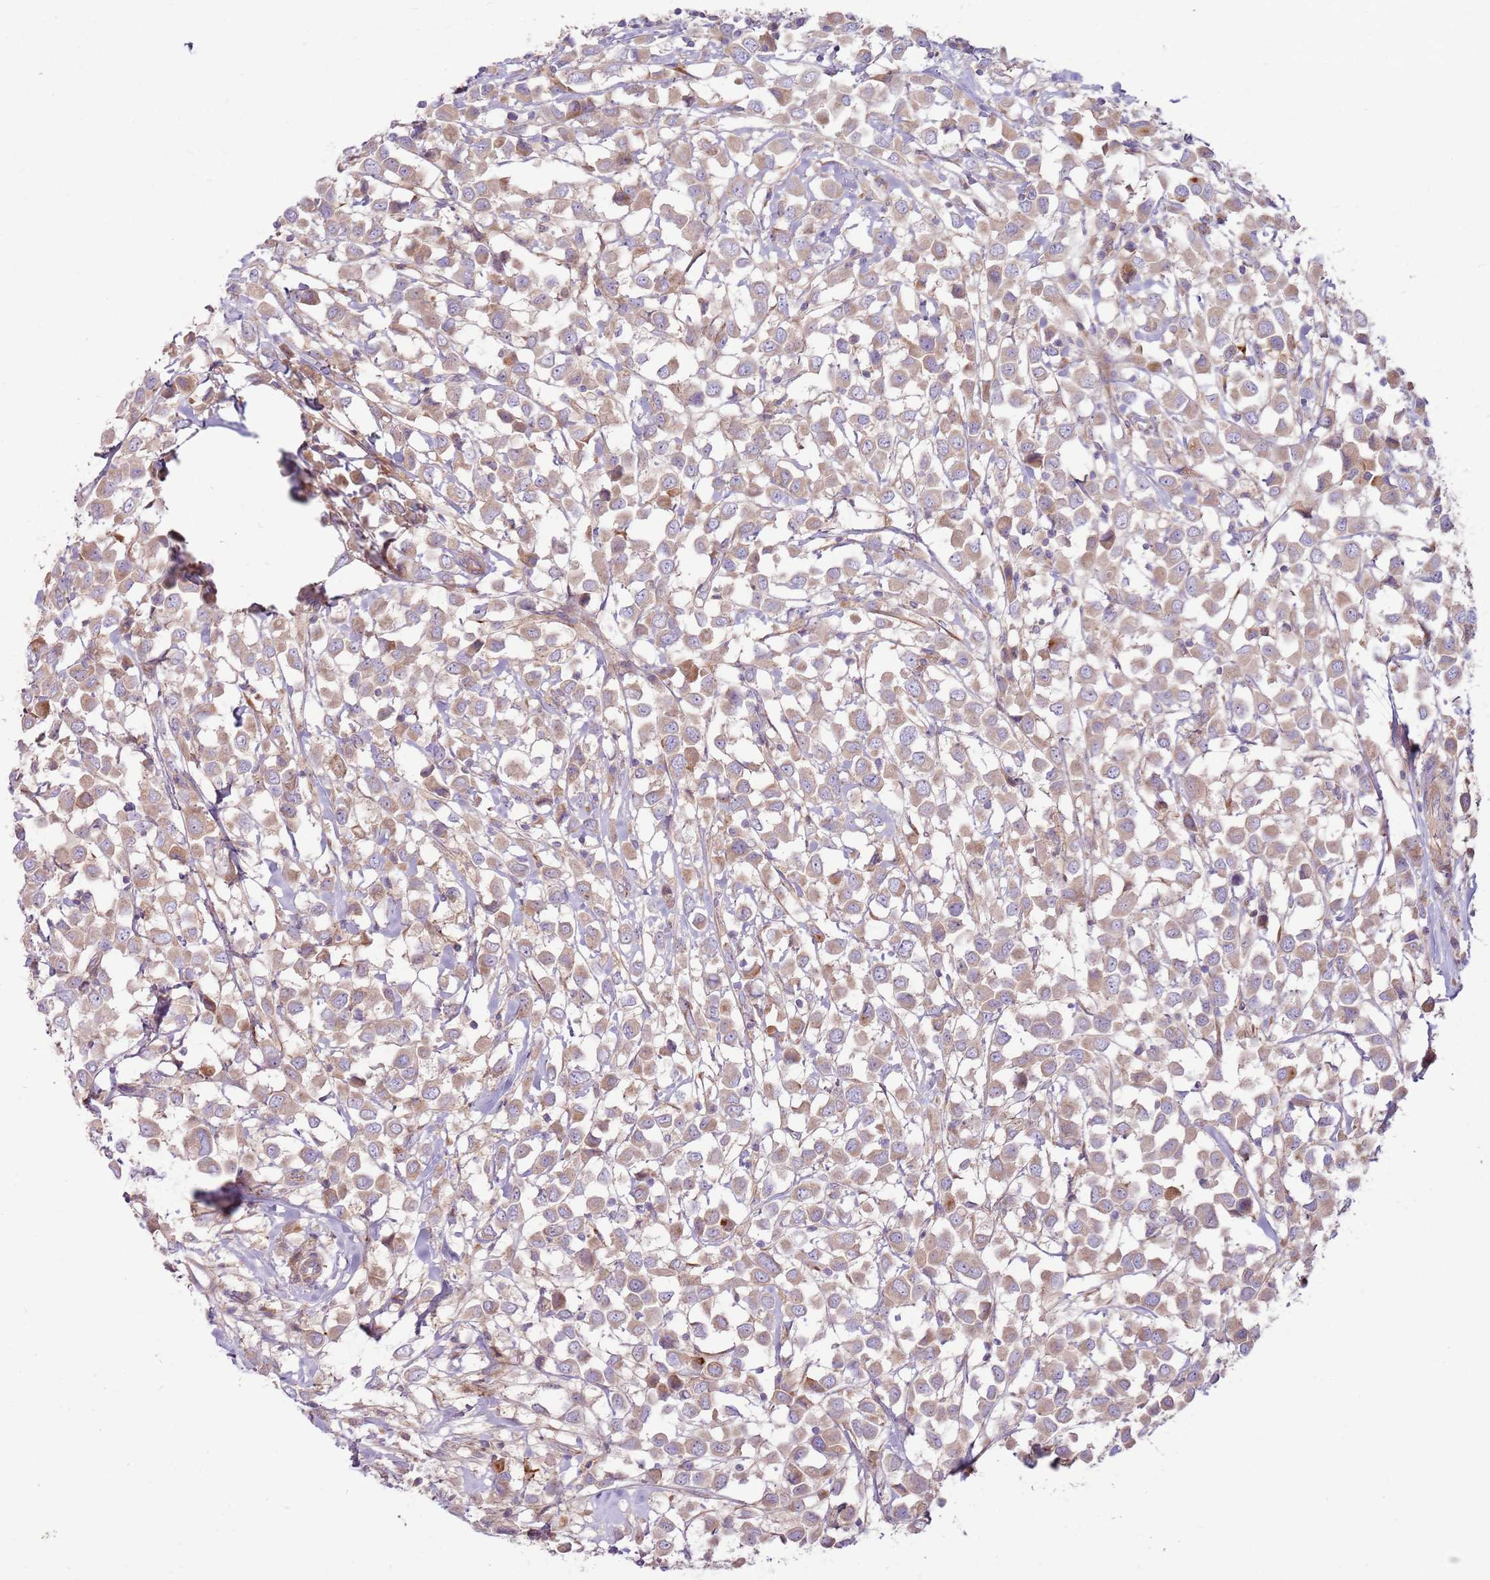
{"staining": {"intensity": "weak", "quantity": ">75%", "location": "cytoplasmic/membranous"}, "tissue": "breast cancer", "cell_type": "Tumor cells", "image_type": "cancer", "snomed": [{"axis": "morphology", "description": "Duct carcinoma"}, {"axis": "topography", "description": "Breast"}], "caption": "Weak cytoplasmic/membranous protein positivity is seen in about >75% of tumor cells in breast cancer. (brown staining indicates protein expression, while blue staining denotes nuclei).", "gene": "EMC1", "patient": {"sex": "female", "age": 61}}